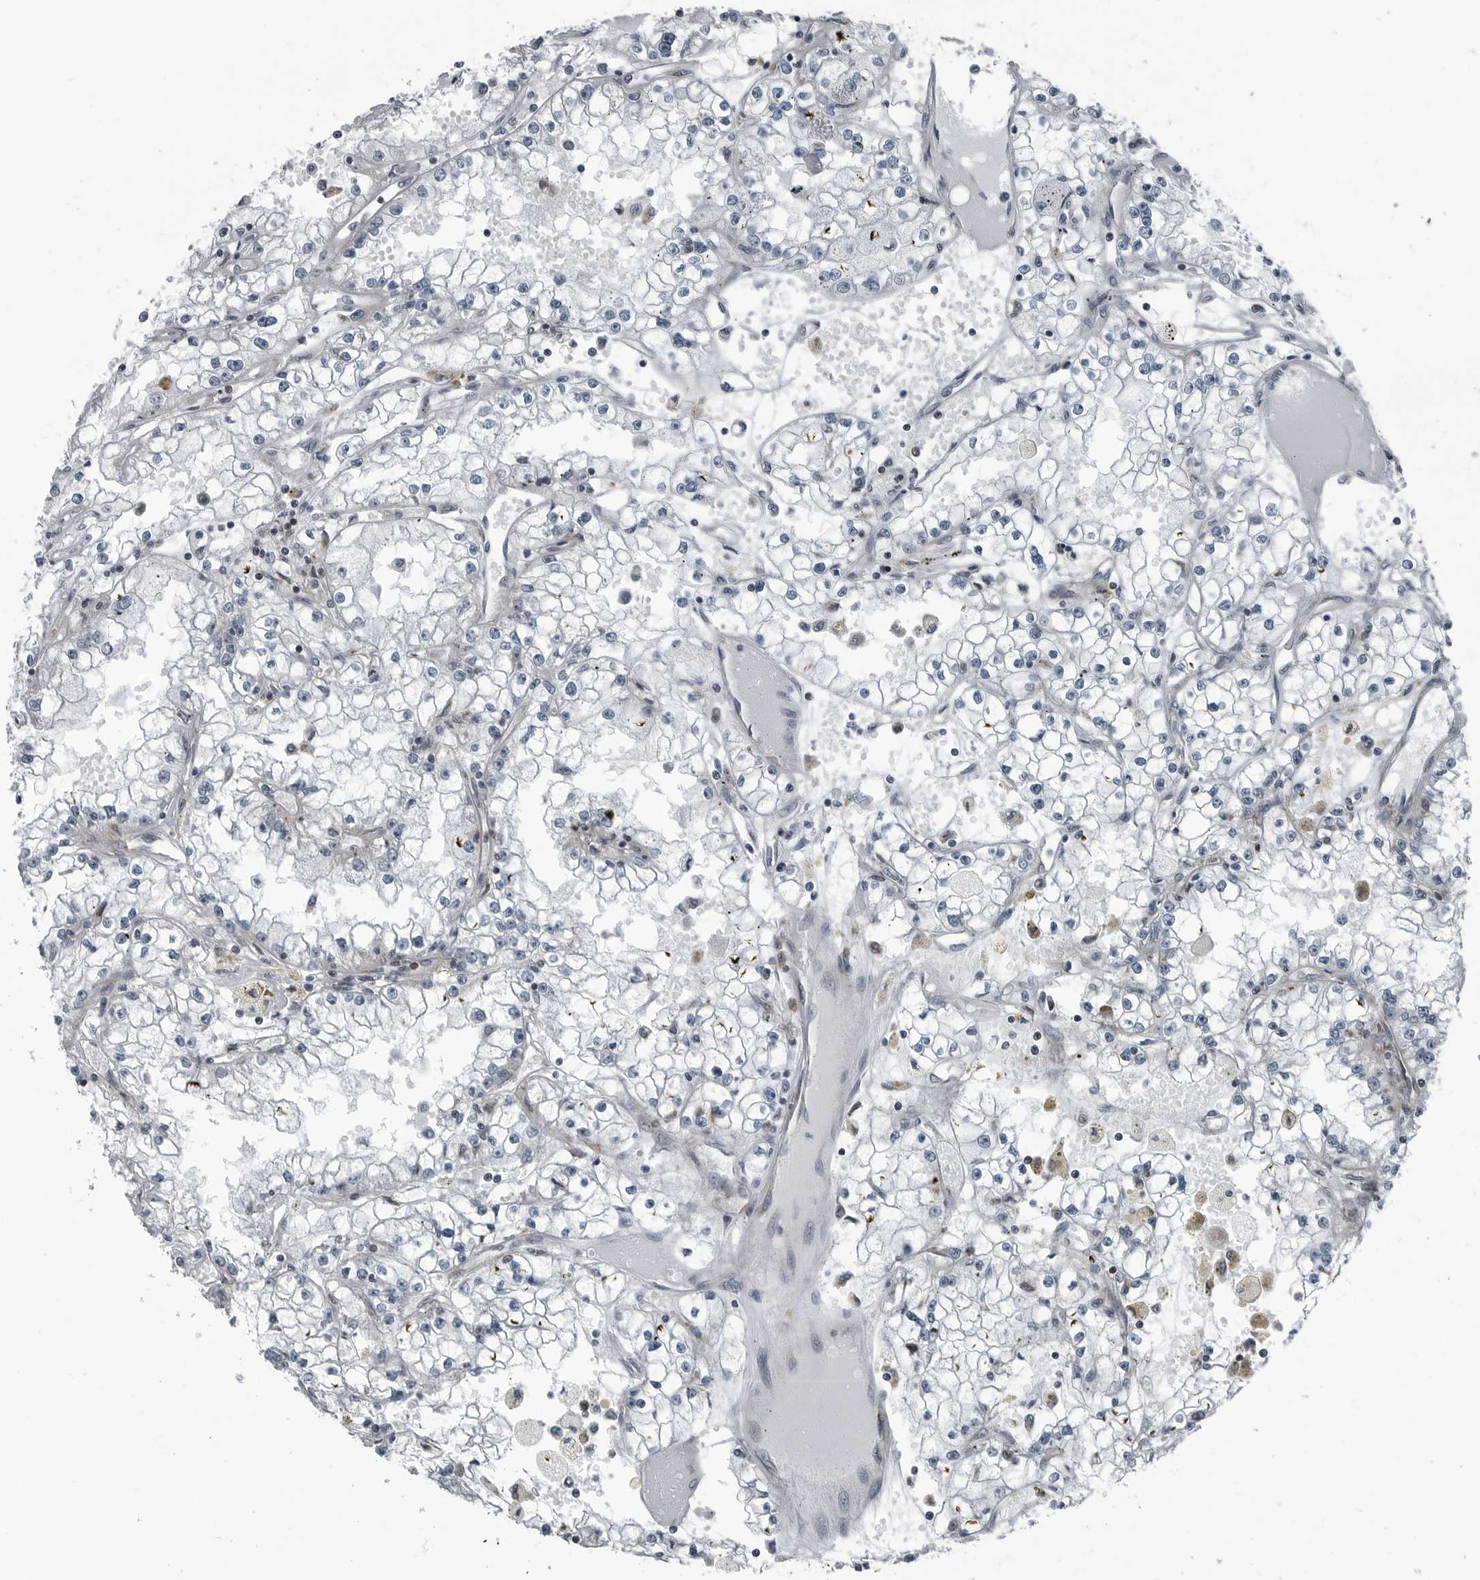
{"staining": {"intensity": "negative", "quantity": "none", "location": "none"}, "tissue": "renal cancer", "cell_type": "Tumor cells", "image_type": "cancer", "snomed": [{"axis": "morphology", "description": "Adenocarcinoma, NOS"}, {"axis": "topography", "description": "Kidney"}], "caption": "Tumor cells show no significant protein positivity in renal adenocarcinoma. Nuclei are stained in blue.", "gene": "GAK", "patient": {"sex": "male", "age": 56}}